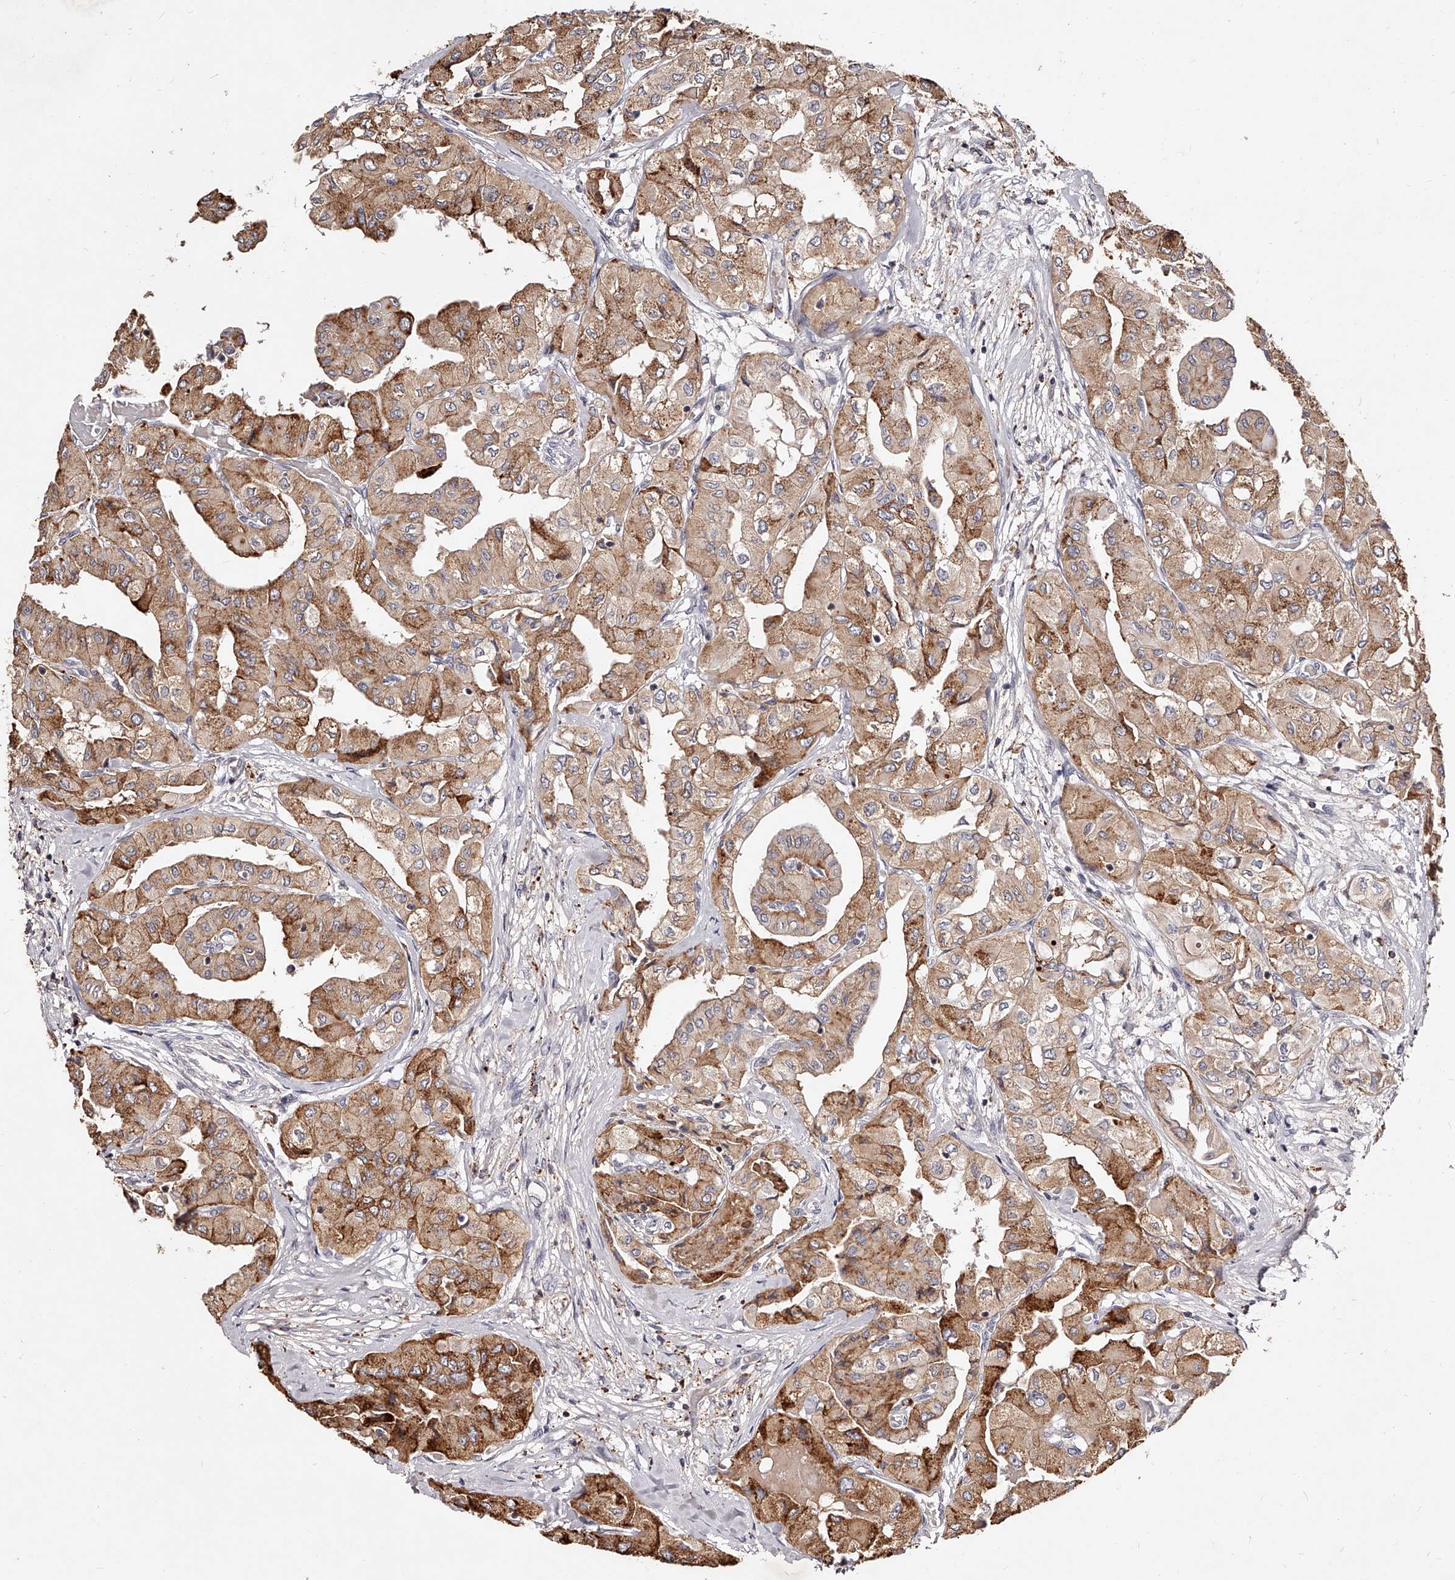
{"staining": {"intensity": "moderate", "quantity": ">75%", "location": "cytoplasmic/membranous"}, "tissue": "thyroid cancer", "cell_type": "Tumor cells", "image_type": "cancer", "snomed": [{"axis": "morphology", "description": "Papillary adenocarcinoma, NOS"}, {"axis": "topography", "description": "Thyroid gland"}], "caption": "Immunohistochemistry (IHC) image of human thyroid cancer (papillary adenocarcinoma) stained for a protein (brown), which shows medium levels of moderate cytoplasmic/membranous positivity in approximately >75% of tumor cells.", "gene": "PHACTR1", "patient": {"sex": "female", "age": 59}}